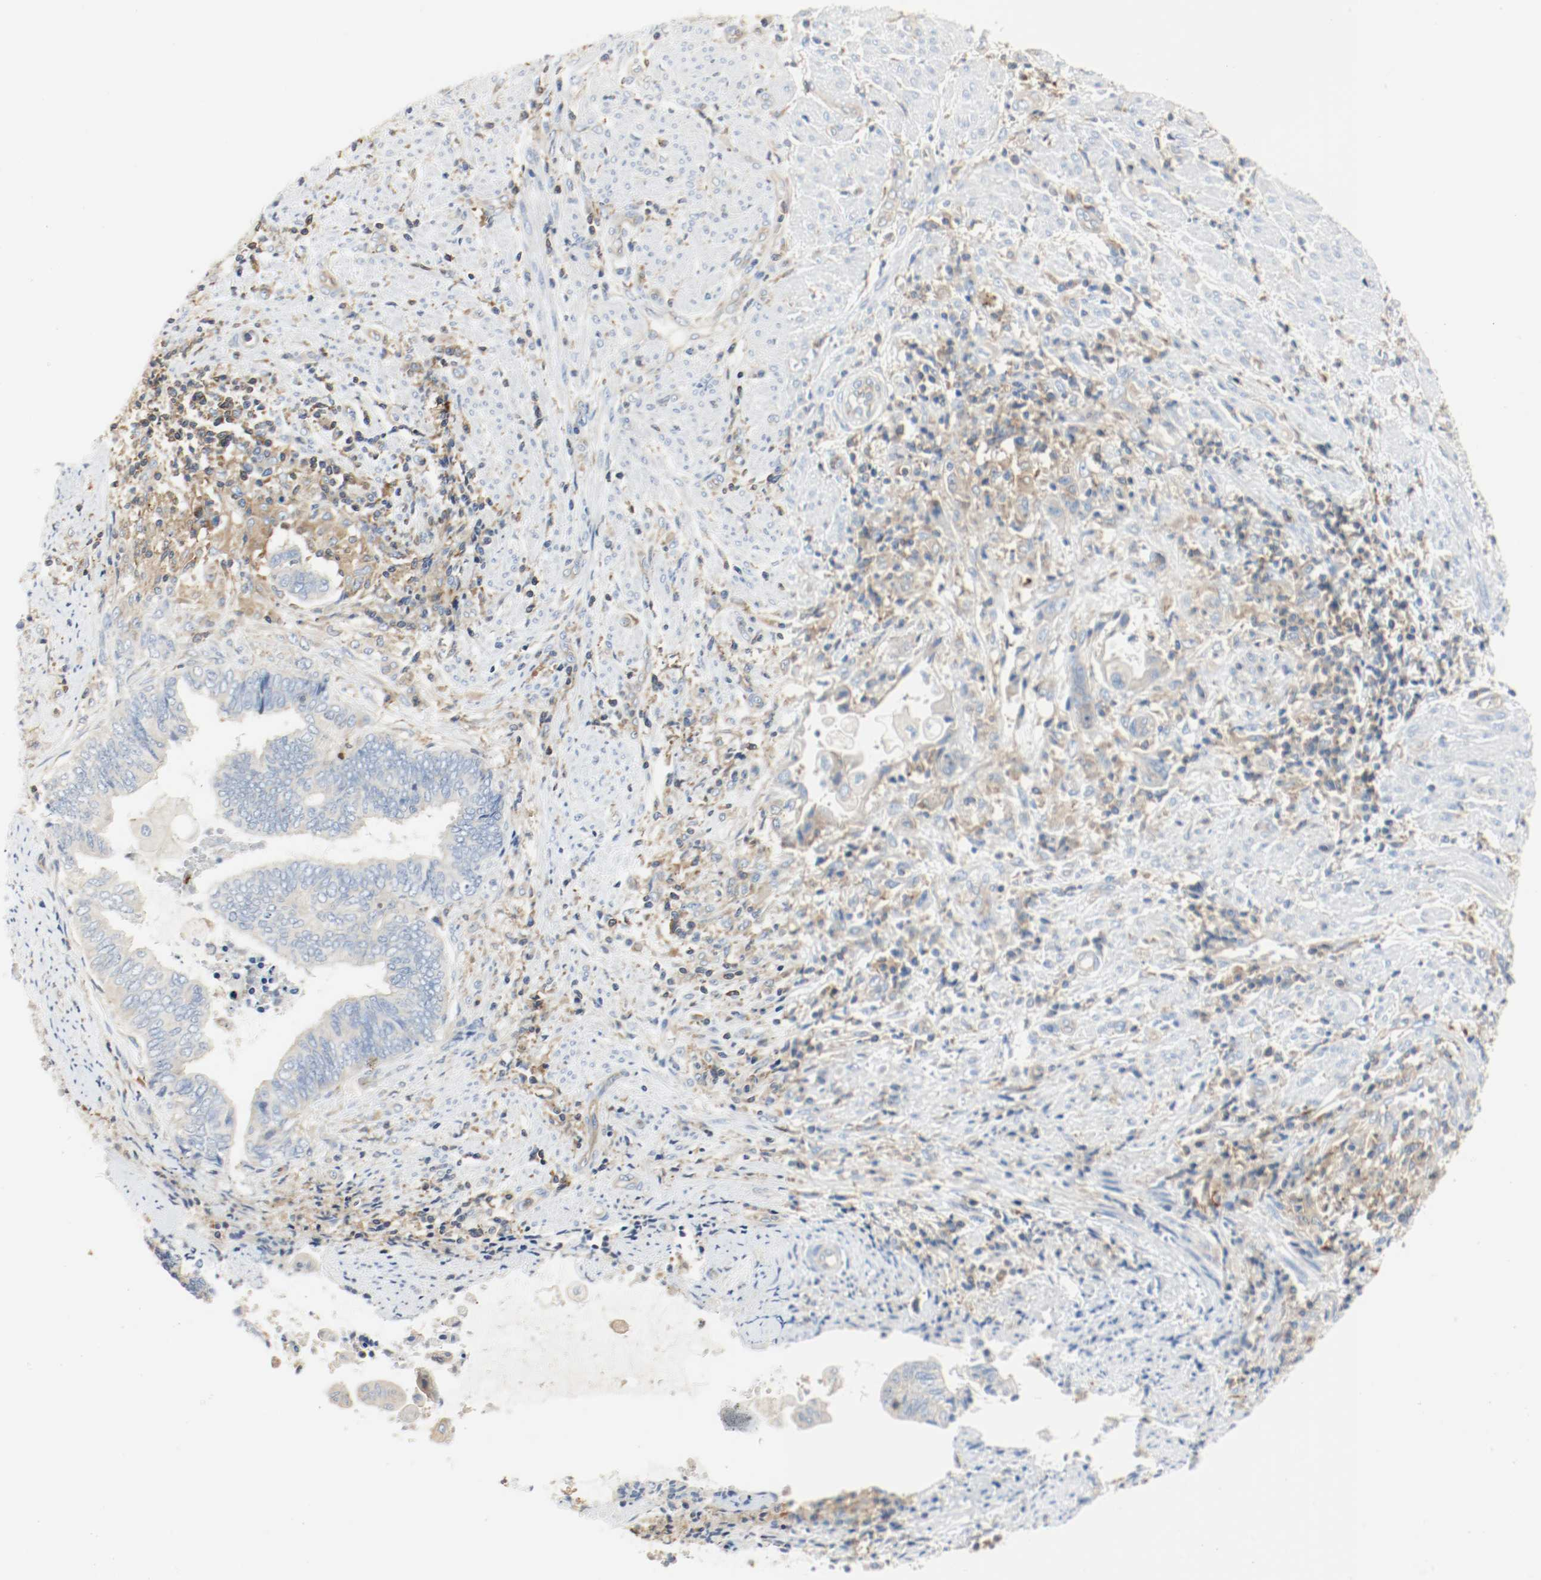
{"staining": {"intensity": "negative", "quantity": "none", "location": "none"}, "tissue": "endometrial cancer", "cell_type": "Tumor cells", "image_type": "cancer", "snomed": [{"axis": "morphology", "description": "Adenocarcinoma, NOS"}, {"axis": "topography", "description": "Uterus"}, {"axis": "topography", "description": "Endometrium"}], "caption": "DAB immunohistochemical staining of endometrial cancer displays no significant expression in tumor cells.", "gene": "ARPC1B", "patient": {"sex": "female", "age": 70}}